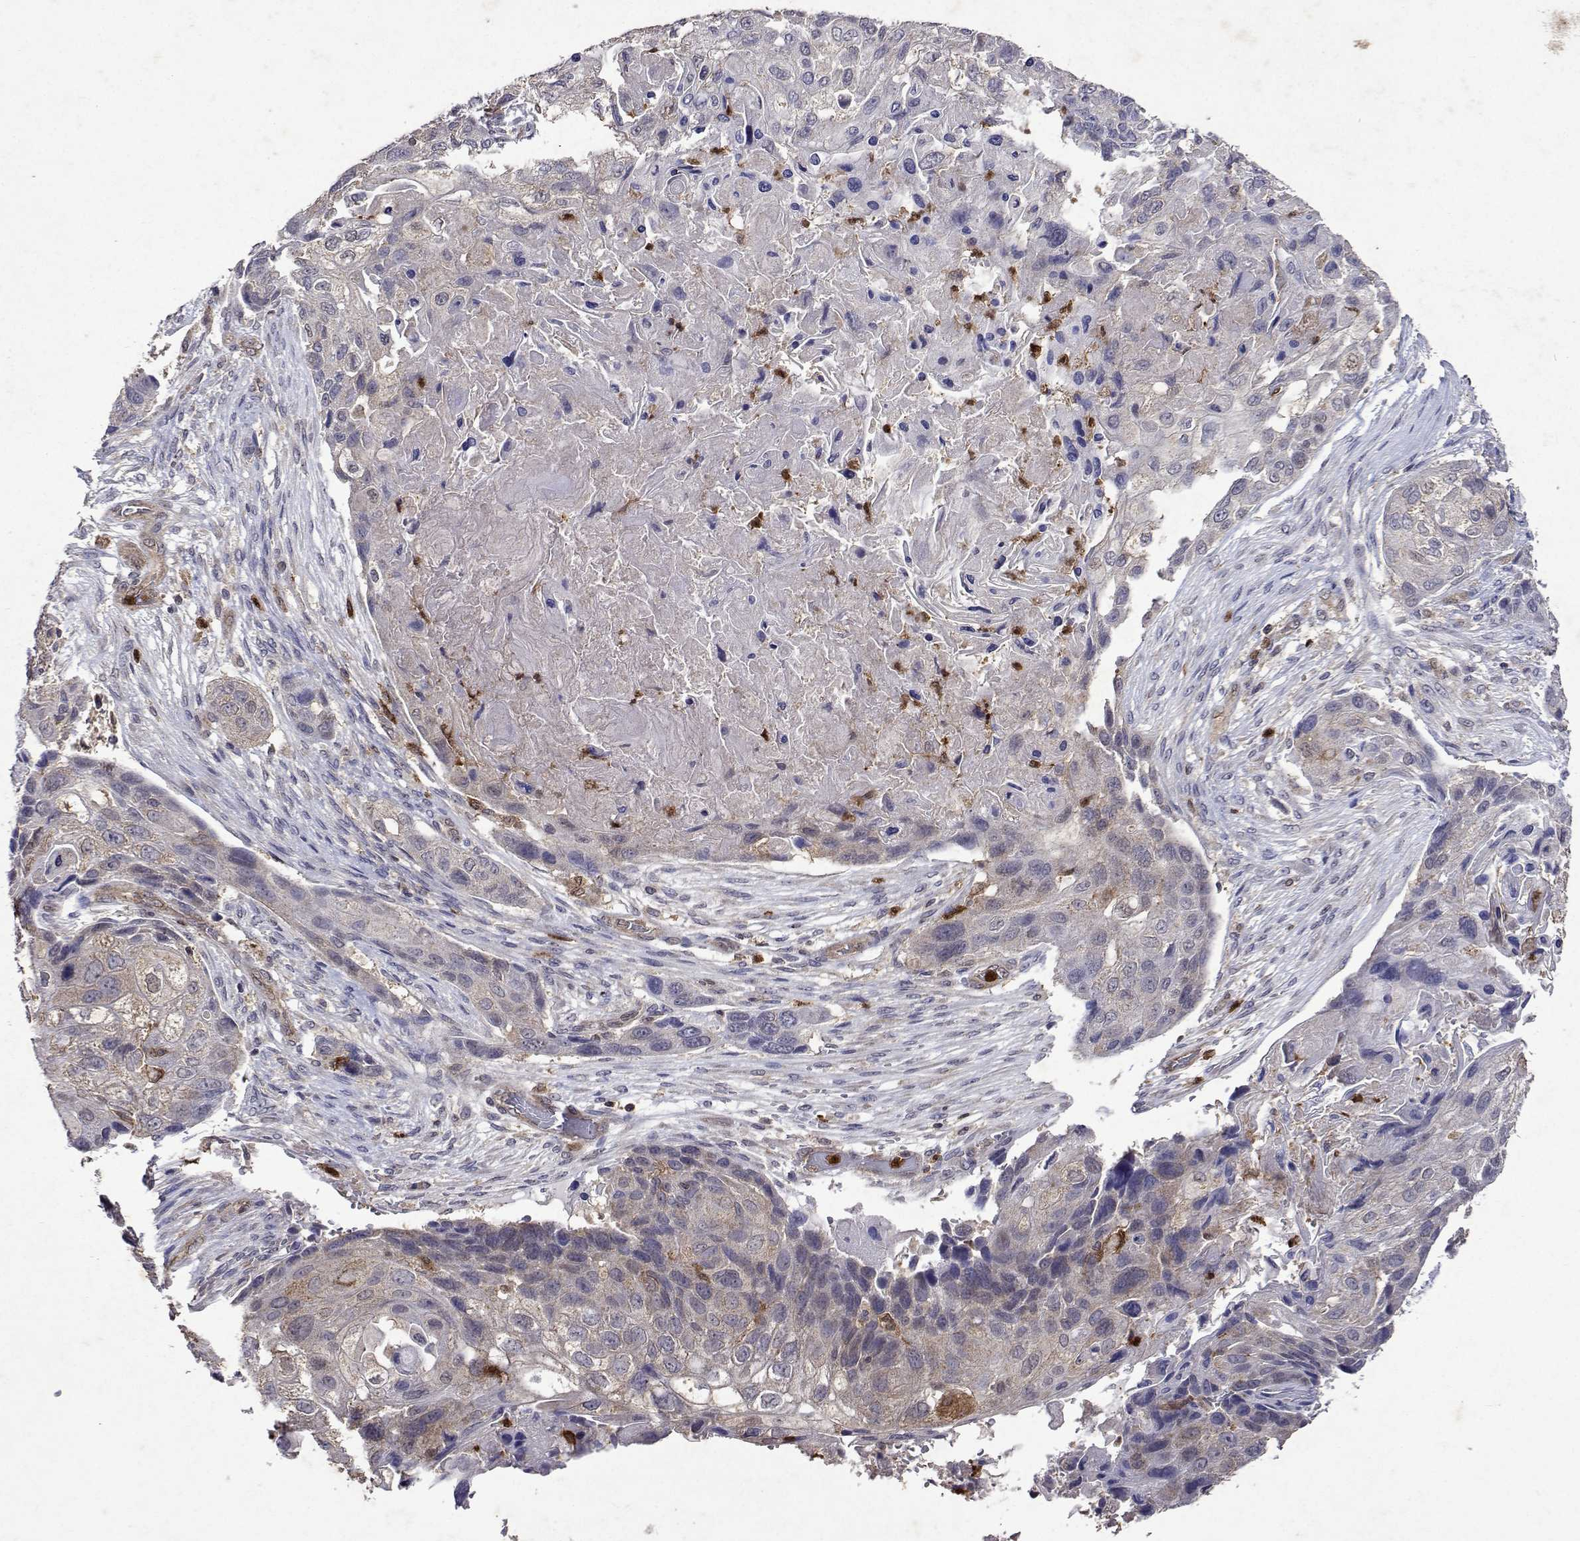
{"staining": {"intensity": "weak", "quantity": "25%-75%", "location": "cytoplasmic/membranous"}, "tissue": "lung cancer", "cell_type": "Tumor cells", "image_type": "cancer", "snomed": [{"axis": "morphology", "description": "Squamous cell carcinoma, NOS"}, {"axis": "topography", "description": "Lung"}], "caption": "The photomicrograph demonstrates staining of lung cancer, revealing weak cytoplasmic/membranous protein positivity (brown color) within tumor cells.", "gene": "APAF1", "patient": {"sex": "male", "age": 69}}